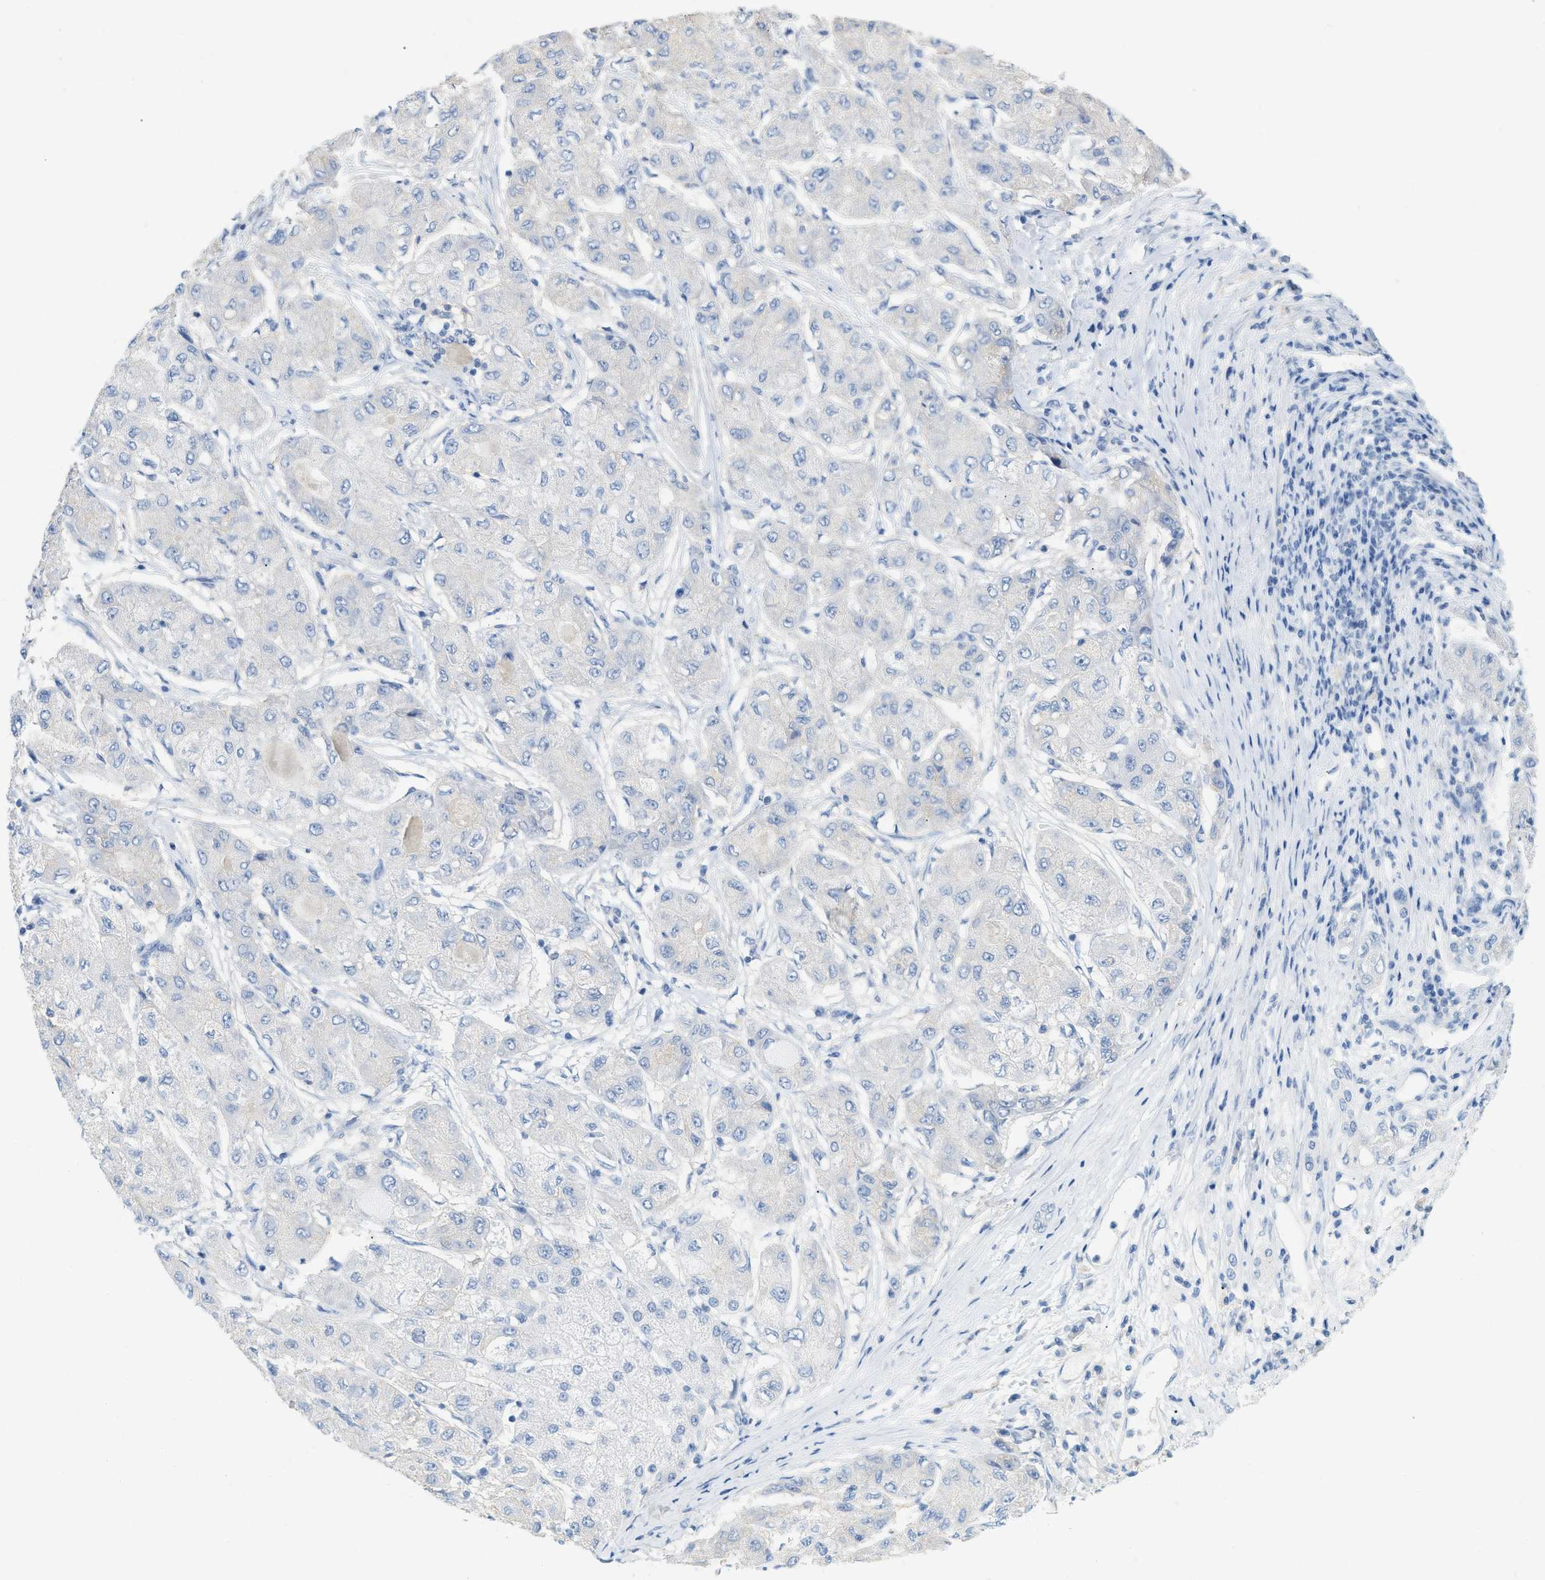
{"staining": {"intensity": "negative", "quantity": "none", "location": "none"}, "tissue": "liver cancer", "cell_type": "Tumor cells", "image_type": "cancer", "snomed": [{"axis": "morphology", "description": "Carcinoma, Hepatocellular, NOS"}, {"axis": "topography", "description": "Liver"}], "caption": "Immunohistochemistry image of neoplastic tissue: liver cancer stained with DAB (3,3'-diaminobenzidine) shows no significant protein expression in tumor cells.", "gene": "PAPPA", "patient": {"sex": "male", "age": 80}}